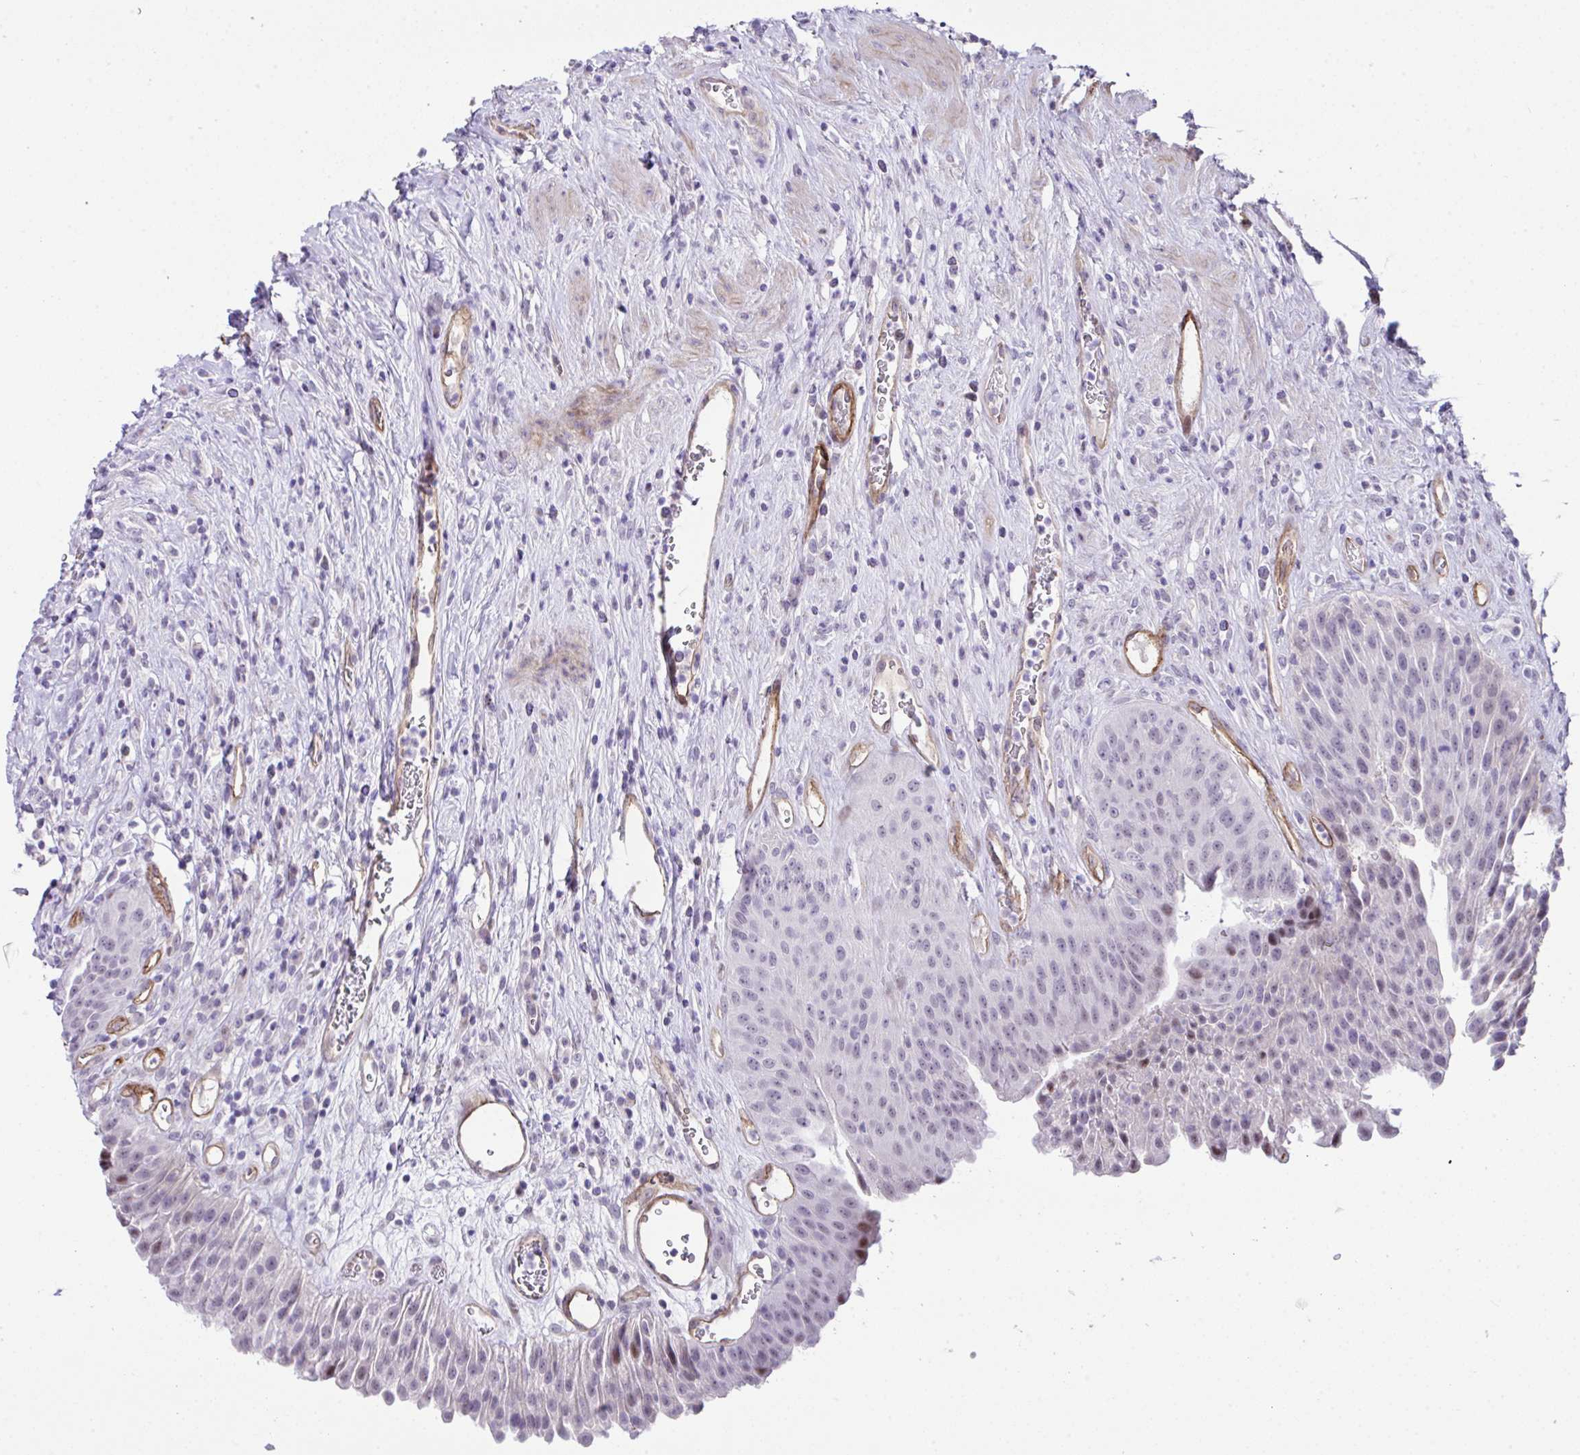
{"staining": {"intensity": "weak", "quantity": "<25%", "location": "nuclear"}, "tissue": "urinary bladder", "cell_type": "Urothelial cells", "image_type": "normal", "snomed": [{"axis": "morphology", "description": "Normal tissue, NOS"}, {"axis": "topography", "description": "Urinary bladder"}], "caption": "Urothelial cells show no significant protein positivity in normal urinary bladder.", "gene": "FBXO34", "patient": {"sex": "female", "age": 56}}